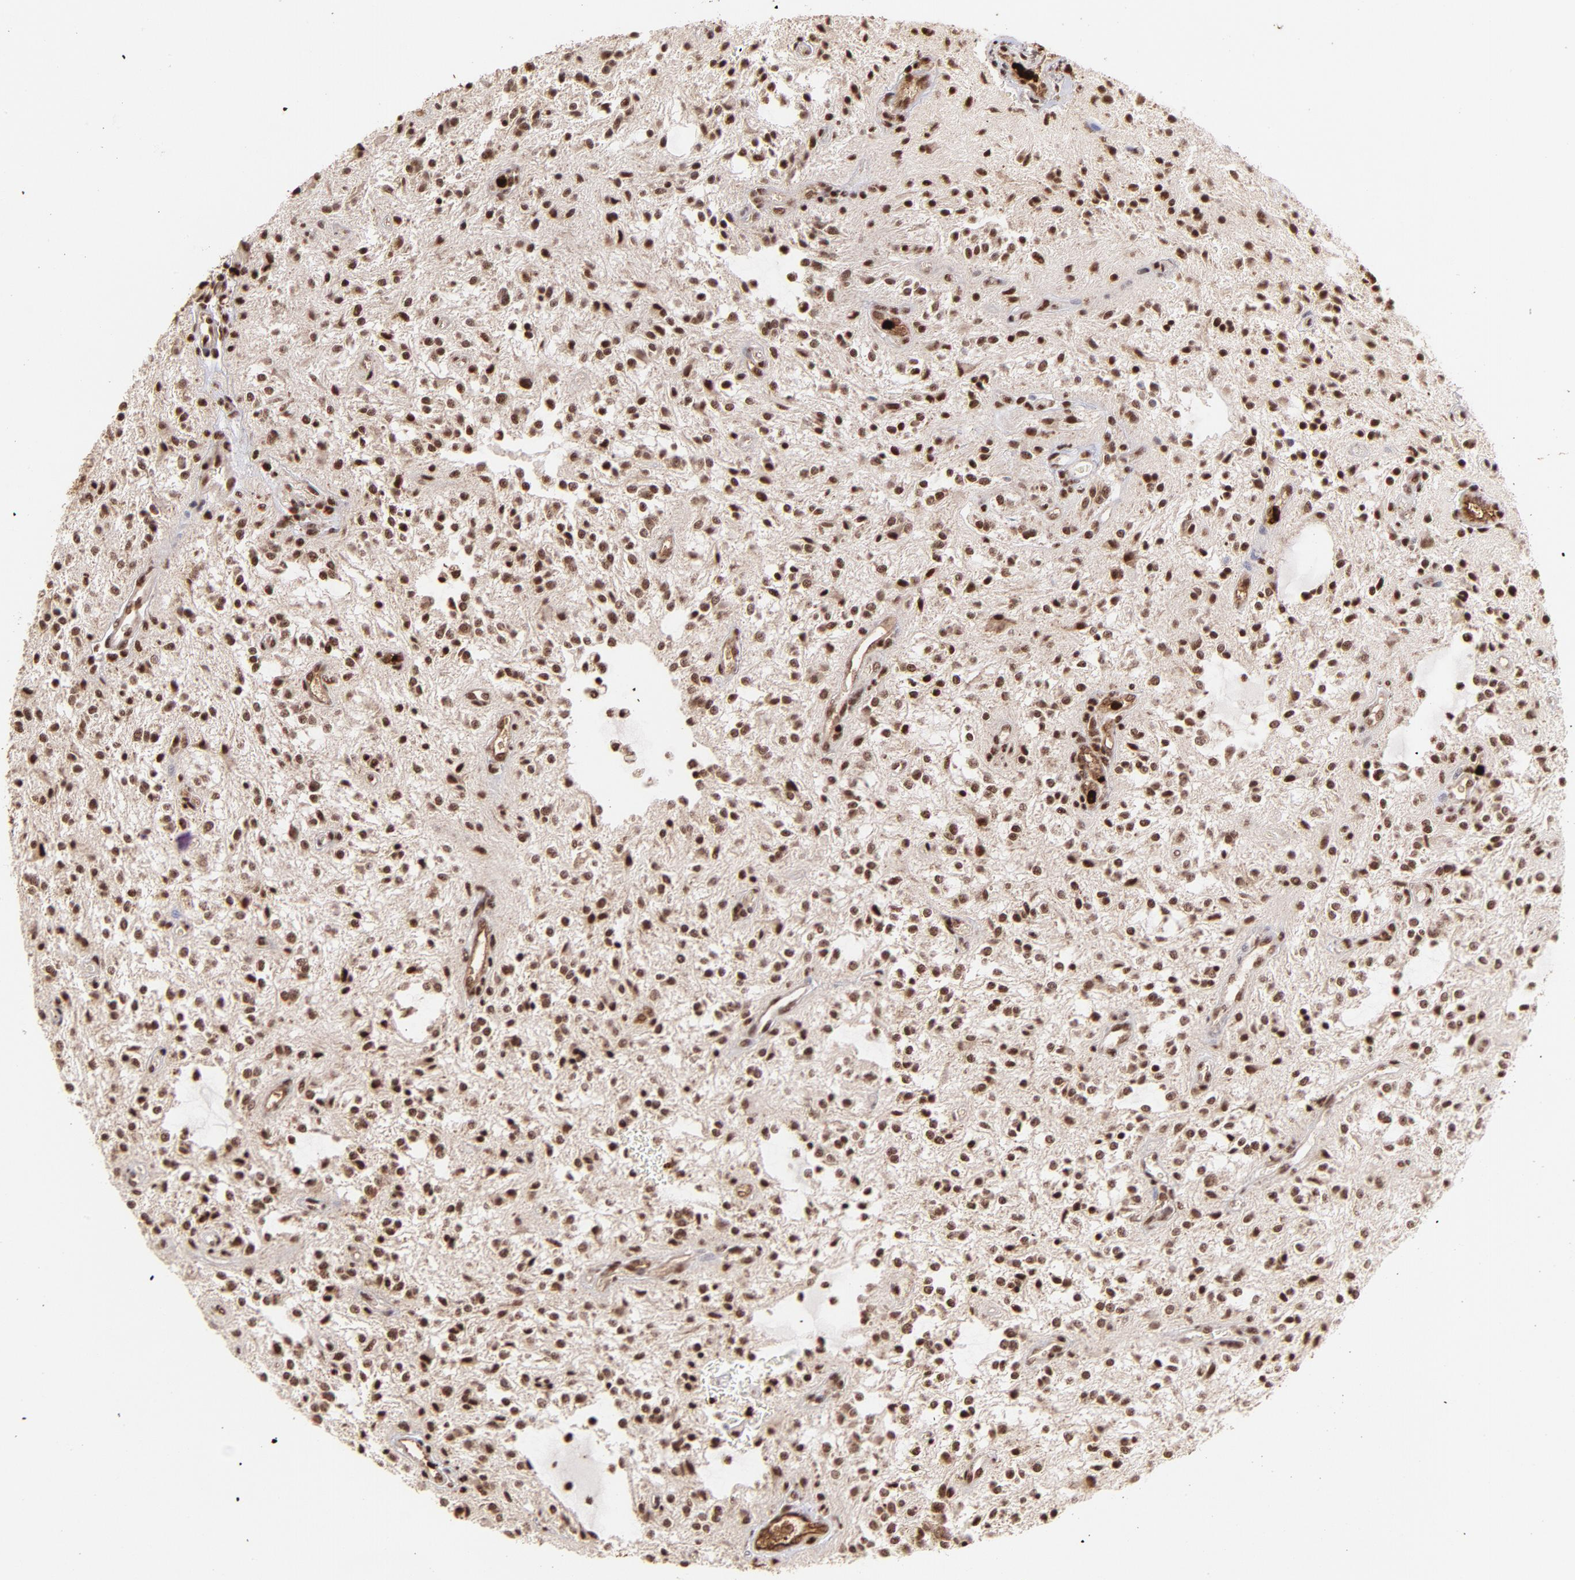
{"staining": {"intensity": "strong", "quantity": ">75%", "location": "nuclear"}, "tissue": "glioma", "cell_type": "Tumor cells", "image_type": "cancer", "snomed": [{"axis": "morphology", "description": "Glioma, malignant, NOS"}, {"axis": "topography", "description": "Cerebellum"}], "caption": "IHC photomicrograph of neoplastic tissue: glioma stained using IHC exhibits high levels of strong protein expression localized specifically in the nuclear of tumor cells, appearing as a nuclear brown color.", "gene": "ZFX", "patient": {"sex": "female", "age": 10}}